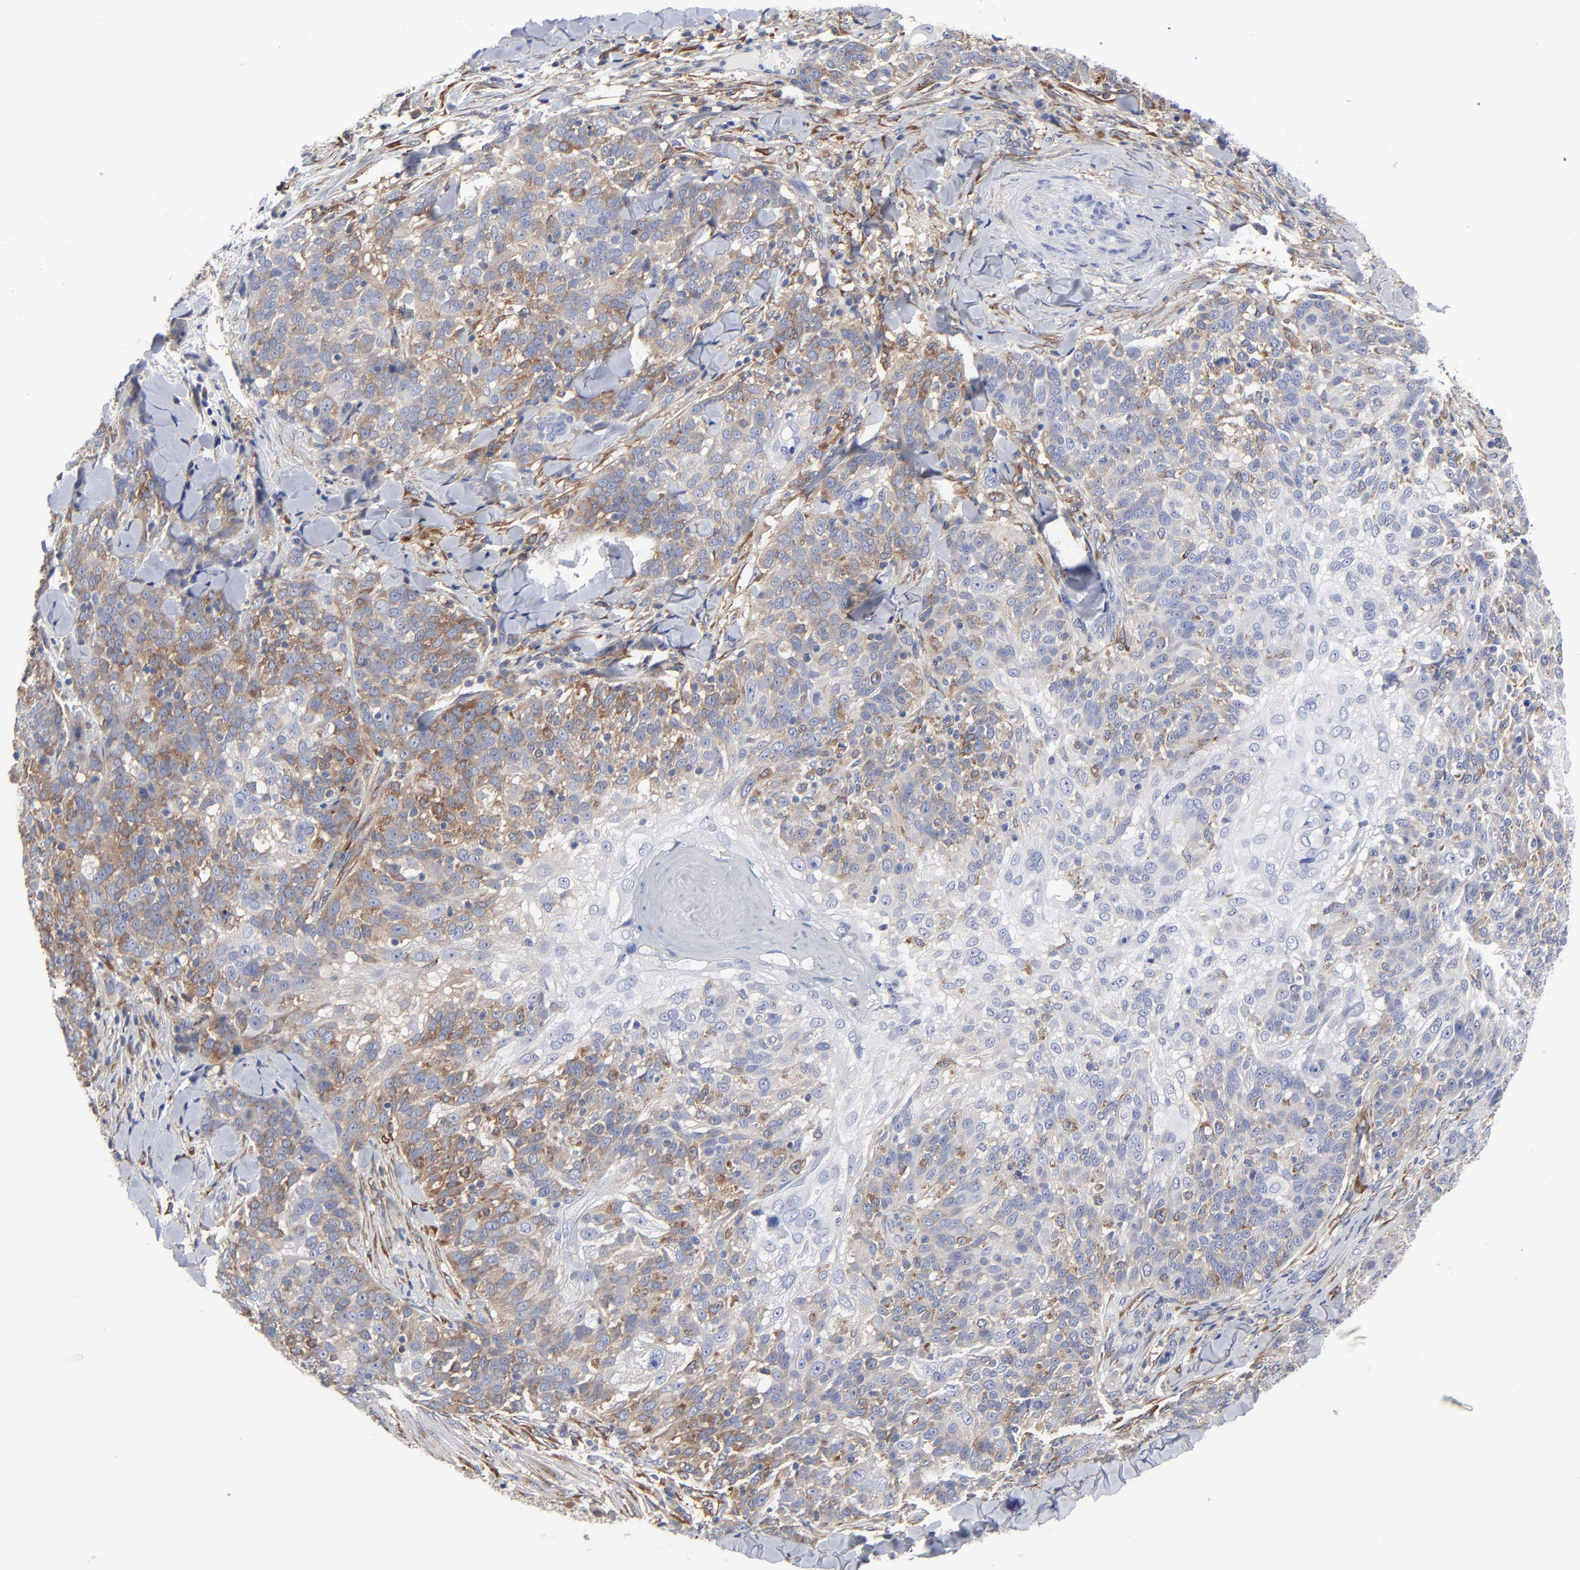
{"staining": {"intensity": "moderate", "quantity": "25%-75%", "location": "cytoplasmic/membranous"}, "tissue": "skin cancer", "cell_type": "Tumor cells", "image_type": "cancer", "snomed": [{"axis": "morphology", "description": "Normal tissue, NOS"}, {"axis": "morphology", "description": "Squamous cell carcinoma, NOS"}, {"axis": "topography", "description": "Skin"}], "caption": "Skin cancer (squamous cell carcinoma) tissue demonstrates moderate cytoplasmic/membranous staining in about 25%-75% of tumor cells (Brightfield microscopy of DAB IHC at high magnification).", "gene": "STAT2", "patient": {"sex": "female", "age": 83}}